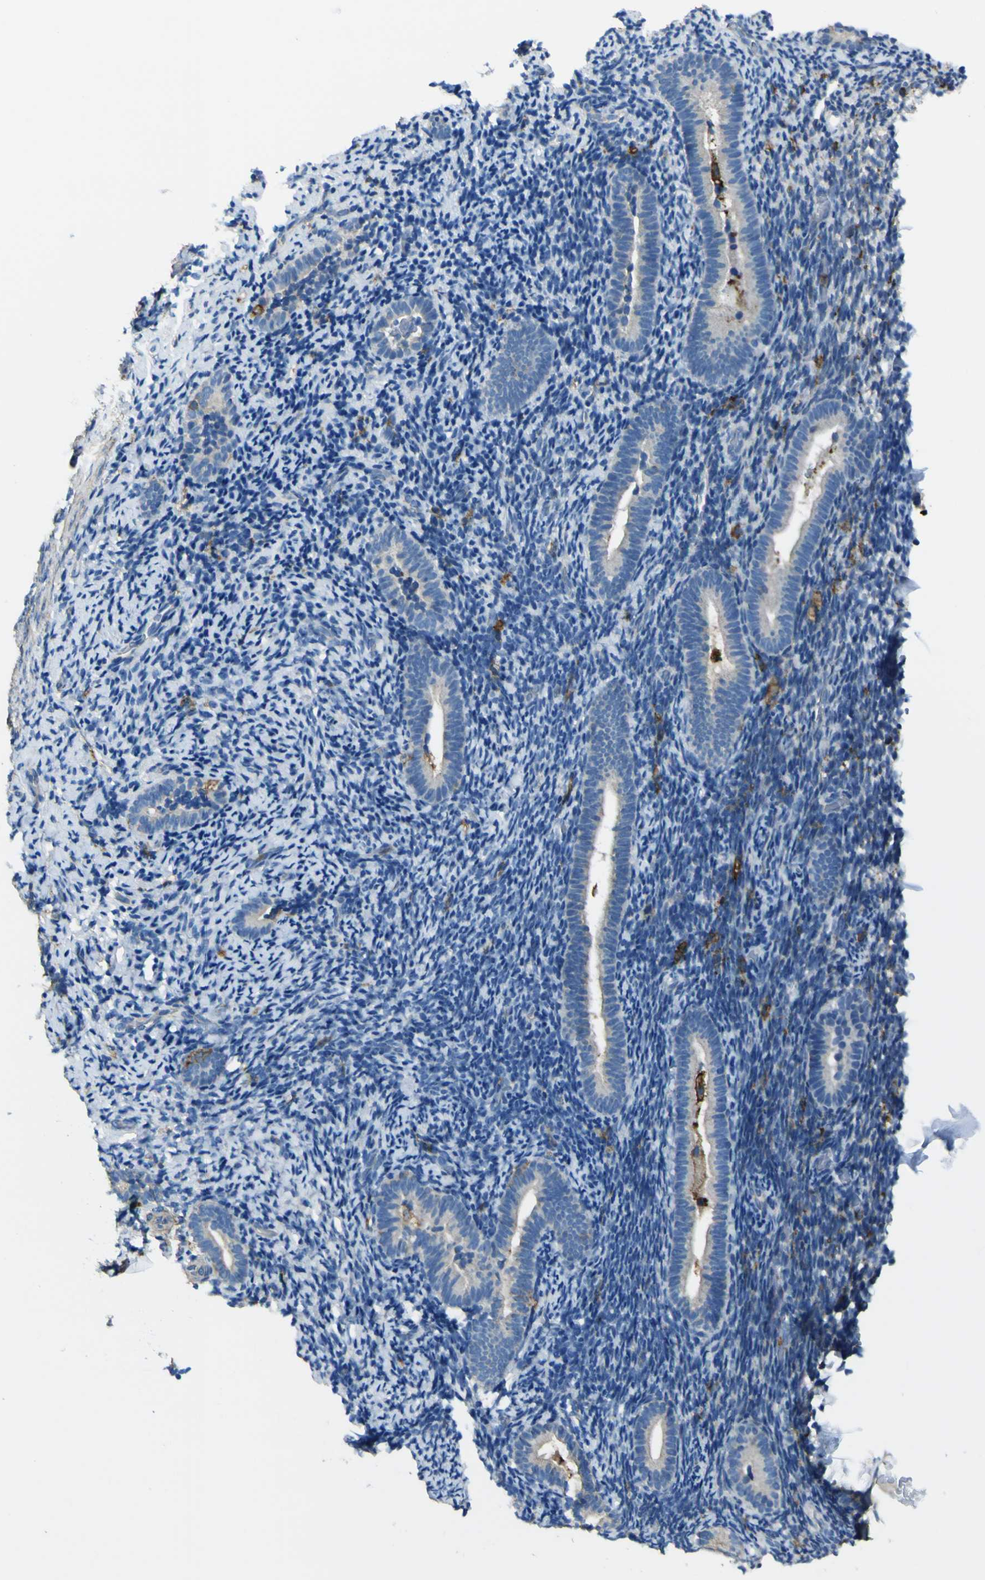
{"staining": {"intensity": "negative", "quantity": "none", "location": "none"}, "tissue": "endometrium", "cell_type": "Cells in endometrial stroma", "image_type": "normal", "snomed": [{"axis": "morphology", "description": "Normal tissue, NOS"}, {"axis": "topography", "description": "Endometrium"}], "caption": "Cells in endometrial stroma show no significant positivity in unremarkable endometrium.", "gene": "LAIR1", "patient": {"sex": "female", "age": 51}}